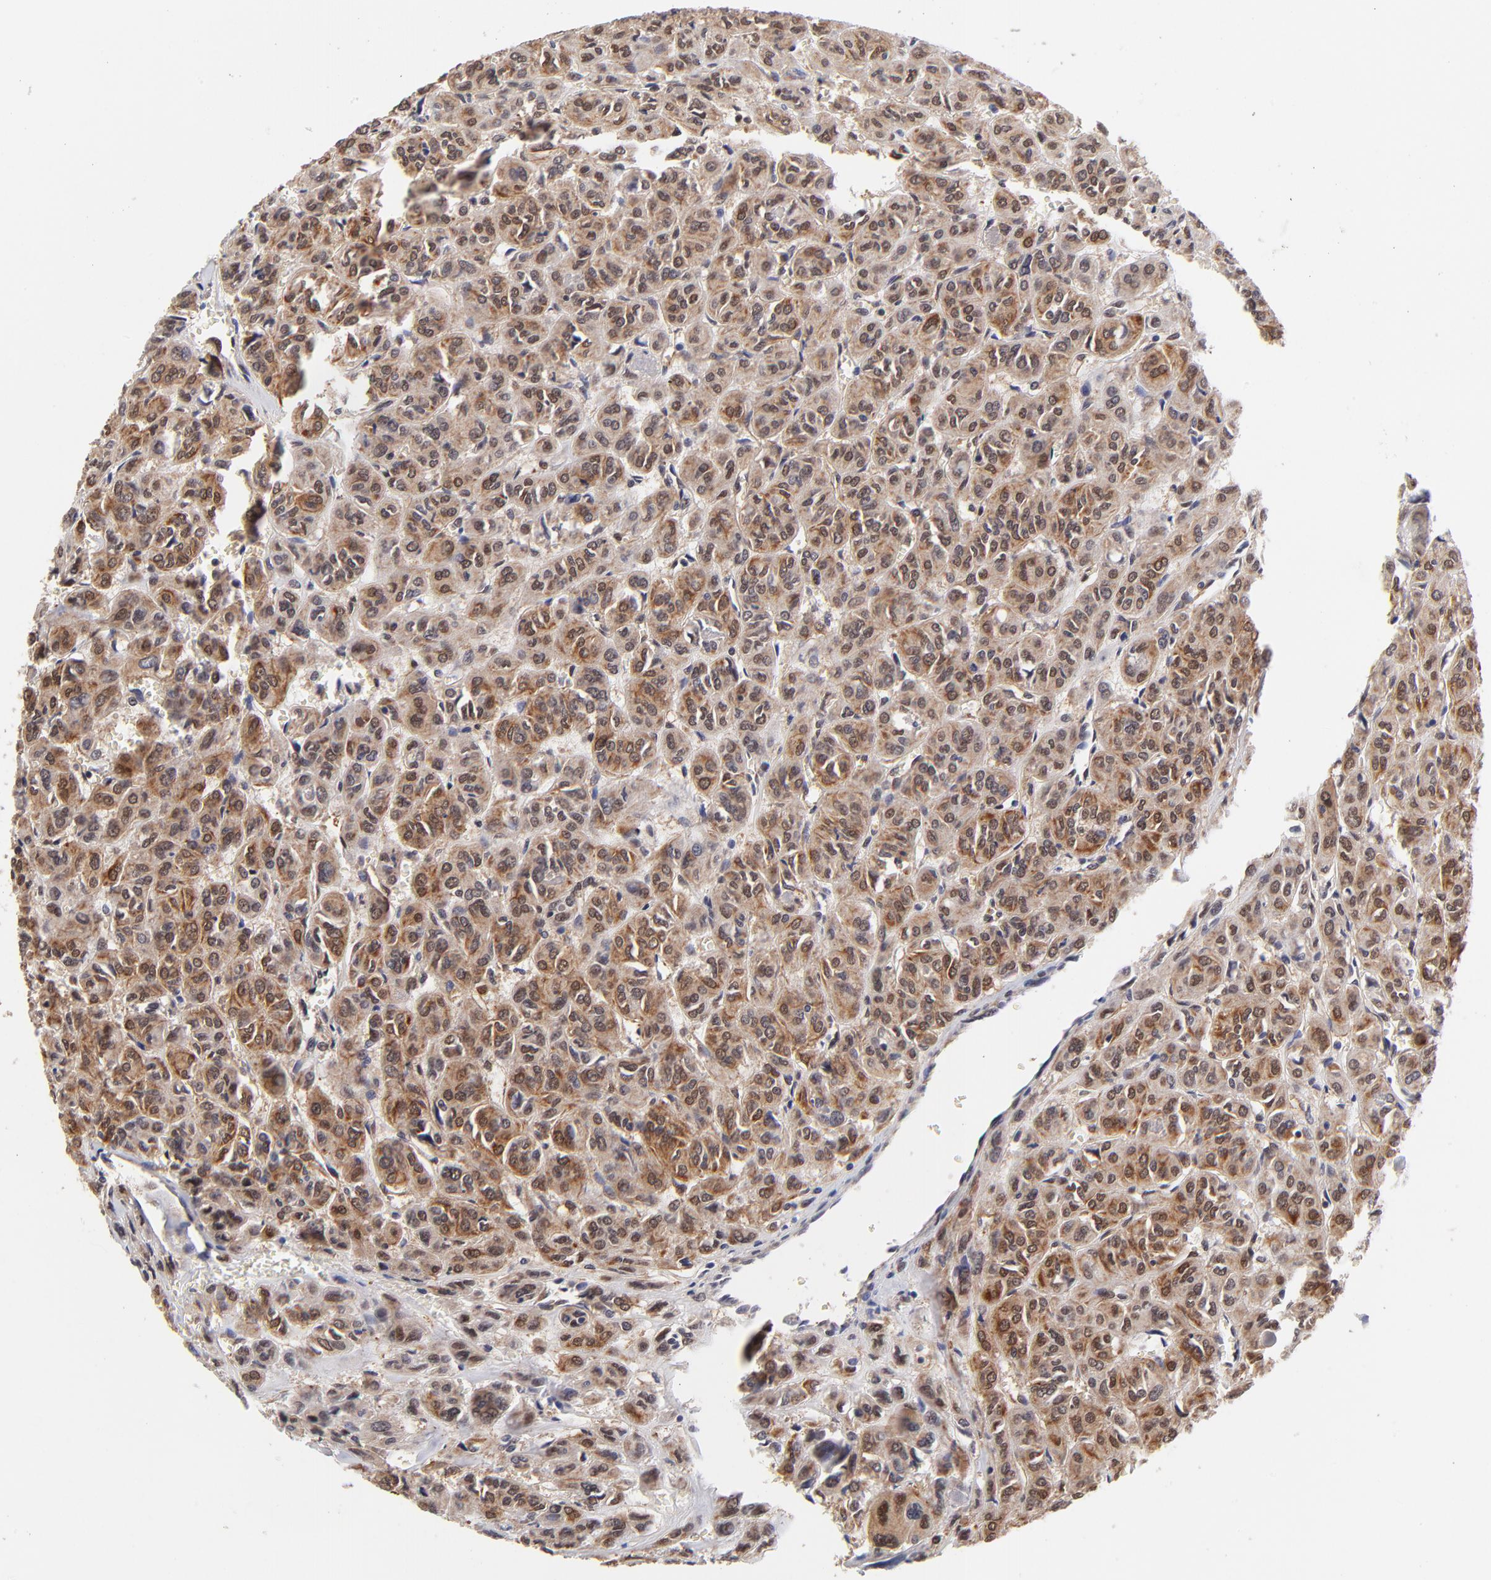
{"staining": {"intensity": "moderate", "quantity": "25%-75%", "location": "cytoplasmic/membranous,nuclear"}, "tissue": "thyroid cancer", "cell_type": "Tumor cells", "image_type": "cancer", "snomed": [{"axis": "morphology", "description": "Follicular adenoma carcinoma, NOS"}, {"axis": "topography", "description": "Thyroid gland"}], "caption": "Human thyroid cancer (follicular adenoma carcinoma) stained with a protein marker exhibits moderate staining in tumor cells.", "gene": "PSMC4", "patient": {"sex": "female", "age": 71}}